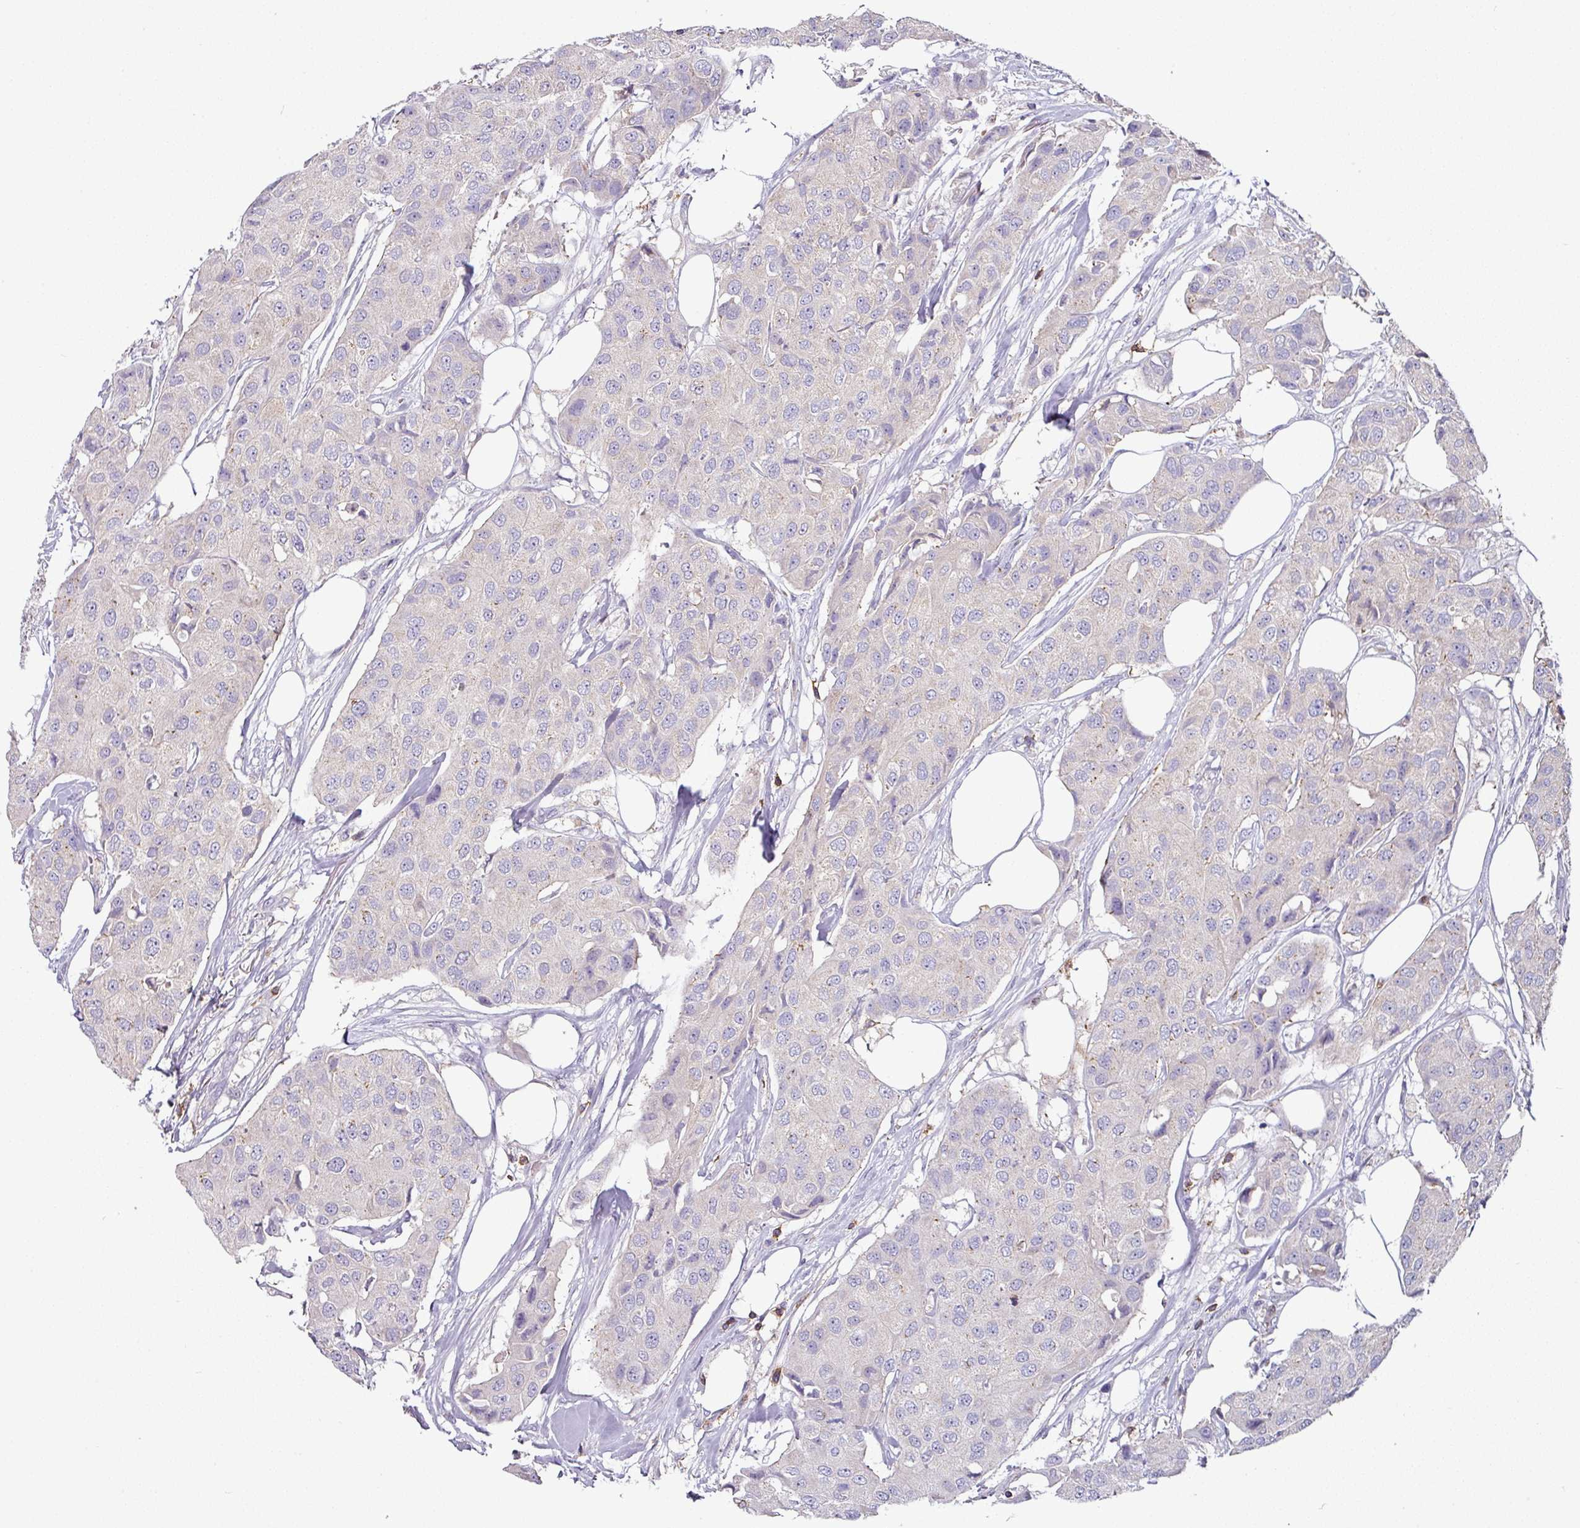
{"staining": {"intensity": "negative", "quantity": "none", "location": "none"}, "tissue": "breast cancer", "cell_type": "Tumor cells", "image_type": "cancer", "snomed": [{"axis": "morphology", "description": "Duct carcinoma"}, {"axis": "topography", "description": "Breast"}], "caption": "There is no significant positivity in tumor cells of intraductal carcinoma (breast). The staining is performed using DAB (3,3'-diaminobenzidine) brown chromogen with nuclei counter-stained in using hematoxylin.", "gene": "CD3G", "patient": {"sex": "female", "age": 80}}